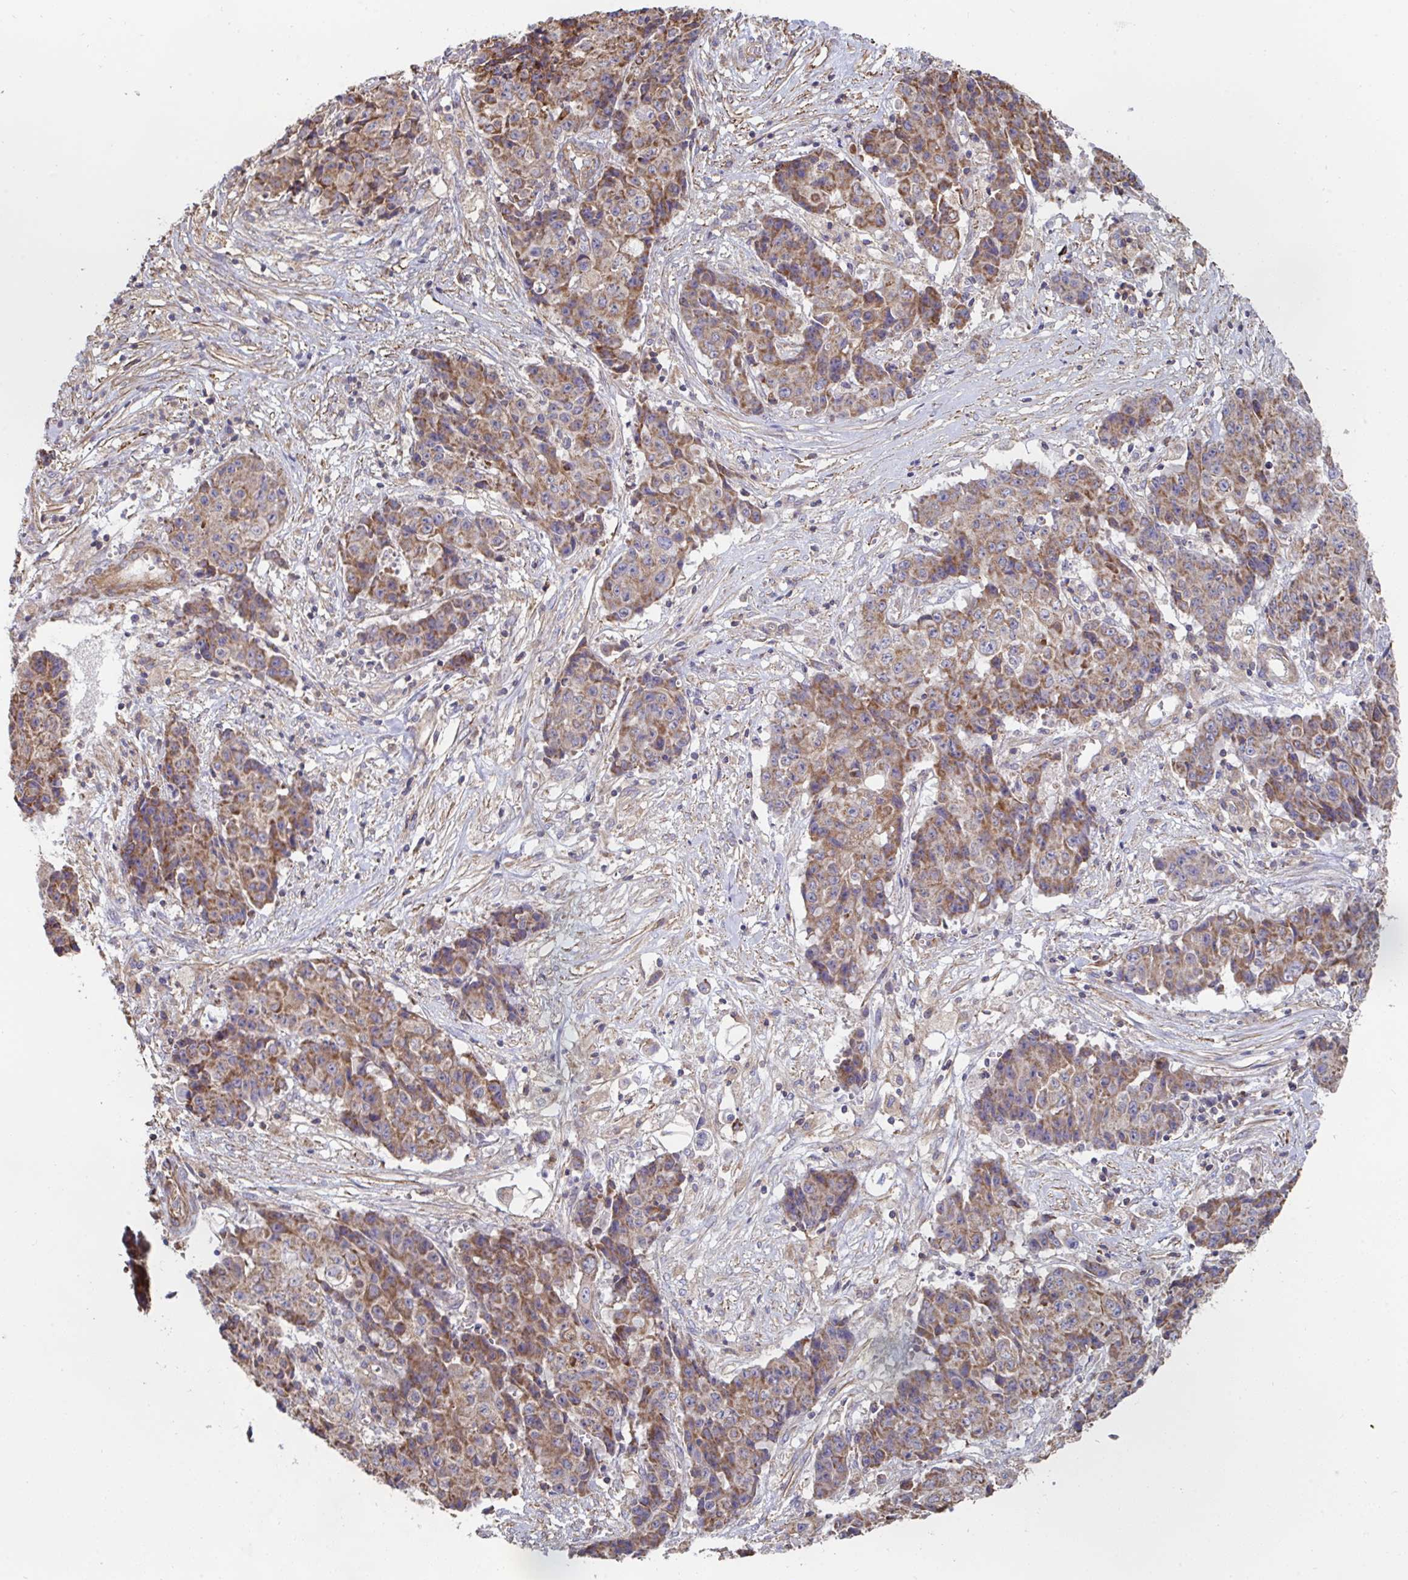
{"staining": {"intensity": "moderate", "quantity": ">75%", "location": "cytoplasmic/membranous"}, "tissue": "ovarian cancer", "cell_type": "Tumor cells", "image_type": "cancer", "snomed": [{"axis": "morphology", "description": "Carcinoma, endometroid"}, {"axis": "topography", "description": "Ovary"}], "caption": "DAB (3,3'-diaminobenzidine) immunohistochemical staining of human ovarian cancer displays moderate cytoplasmic/membranous protein positivity in approximately >75% of tumor cells. Immunohistochemistry stains the protein in brown and the nuclei are stained blue.", "gene": "DZANK1", "patient": {"sex": "female", "age": 42}}